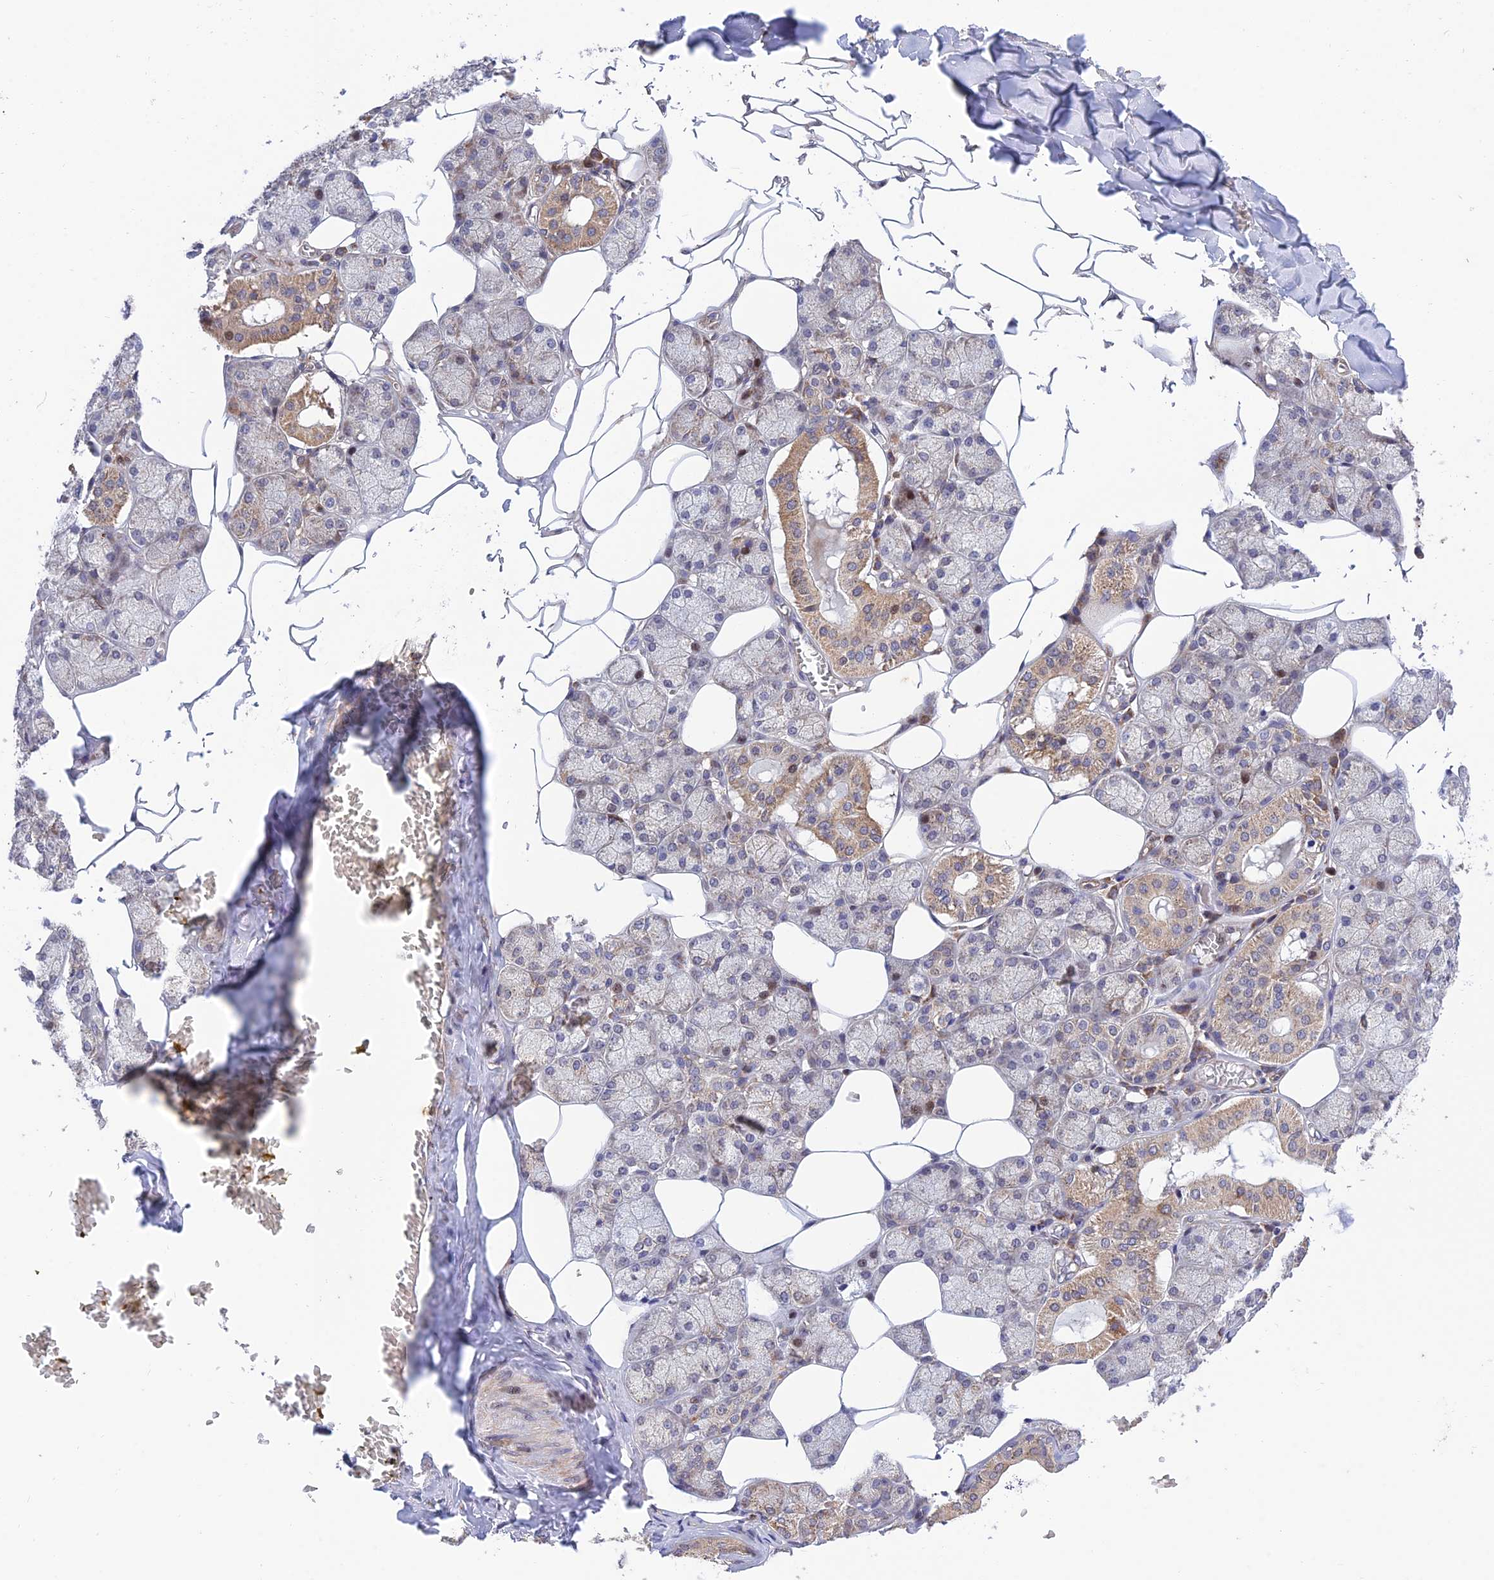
{"staining": {"intensity": "moderate", "quantity": "25%-75%", "location": "cytoplasmic/membranous,nuclear"}, "tissue": "salivary gland", "cell_type": "Glandular cells", "image_type": "normal", "snomed": [{"axis": "morphology", "description": "Normal tissue, NOS"}, {"axis": "topography", "description": "Salivary gland"}], "caption": "Moderate cytoplasmic/membranous,nuclear positivity is present in approximately 25%-75% of glandular cells in benign salivary gland. The staining was performed using DAB (3,3'-diaminobenzidine), with brown indicating positive protein expression. Nuclei are stained blue with hematoxylin.", "gene": "PLEKHG2", "patient": {"sex": "male", "age": 62}}